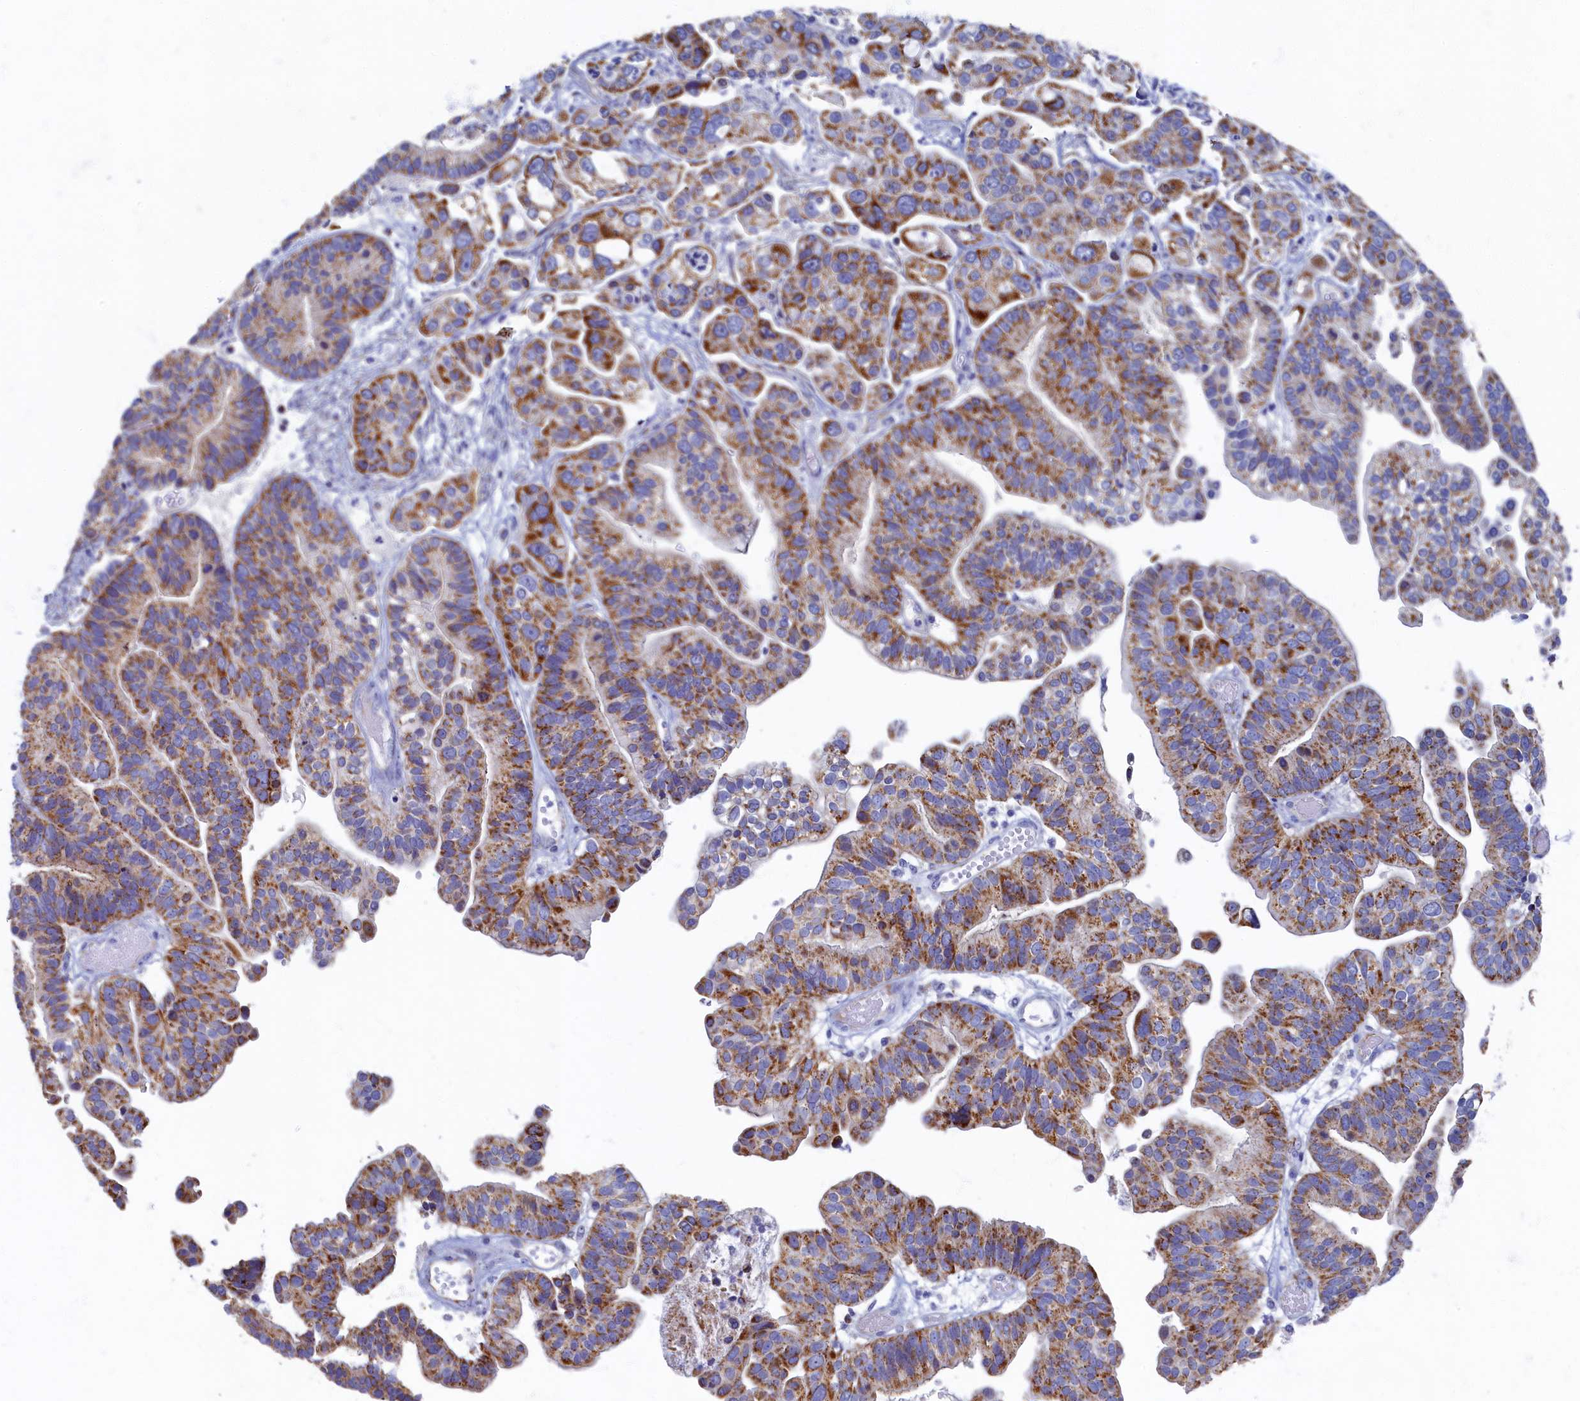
{"staining": {"intensity": "strong", "quantity": "25%-75%", "location": "cytoplasmic/membranous"}, "tissue": "ovarian cancer", "cell_type": "Tumor cells", "image_type": "cancer", "snomed": [{"axis": "morphology", "description": "Cystadenocarcinoma, serous, NOS"}, {"axis": "topography", "description": "Ovary"}], "caption": "Ovarian serous cystadenocarcinoma stained with a brown dye exhibits strong cytoplasmic/membranous positive staining in about 25%-75% of tumor cells.", "gene": "OCIAD2", "patient": {"sex": "female", "age": 56}}